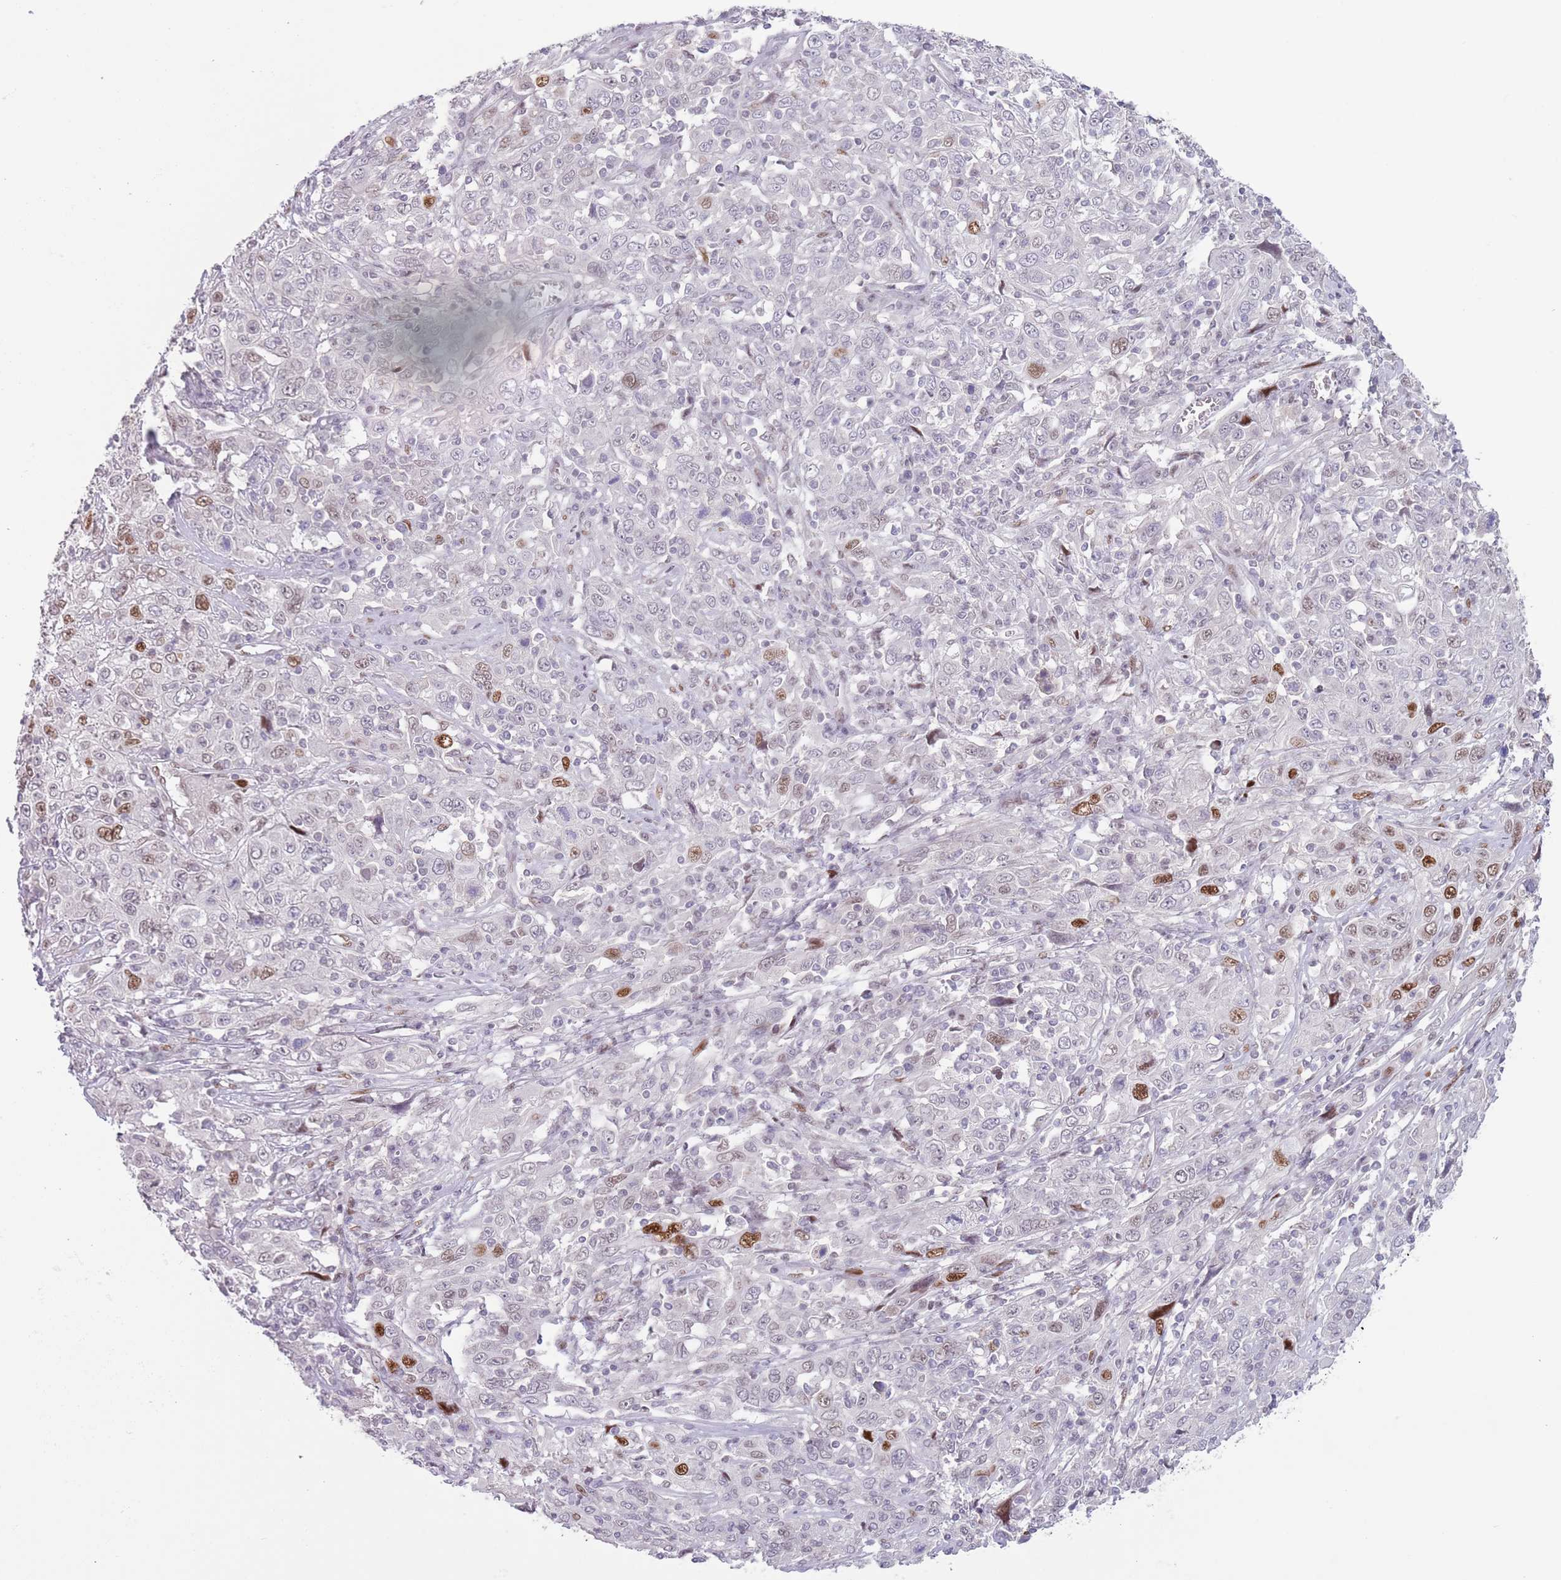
{"staining": {"intensity": "strong", "quantity": "<25%", "location": "nuclear"}, "tissue": "cervical cancer", "cell_type": "Tumor cells", "image_type": "cancer", "snomed": [{"axis": "morphology", "description": "Squamous cell carcinoma, NOS"}, {"axis": "topography", "description": "Cervix"}], "caption": "A high-resolution image shows immunohistochemistry (IHC) staining of squamous cell carcinoma (cervical), which displays strong nuclear expression in approximately <25% of tumor cells.", "gene": "MFSD10", "patient": {"sex": "female", "age": 46}}